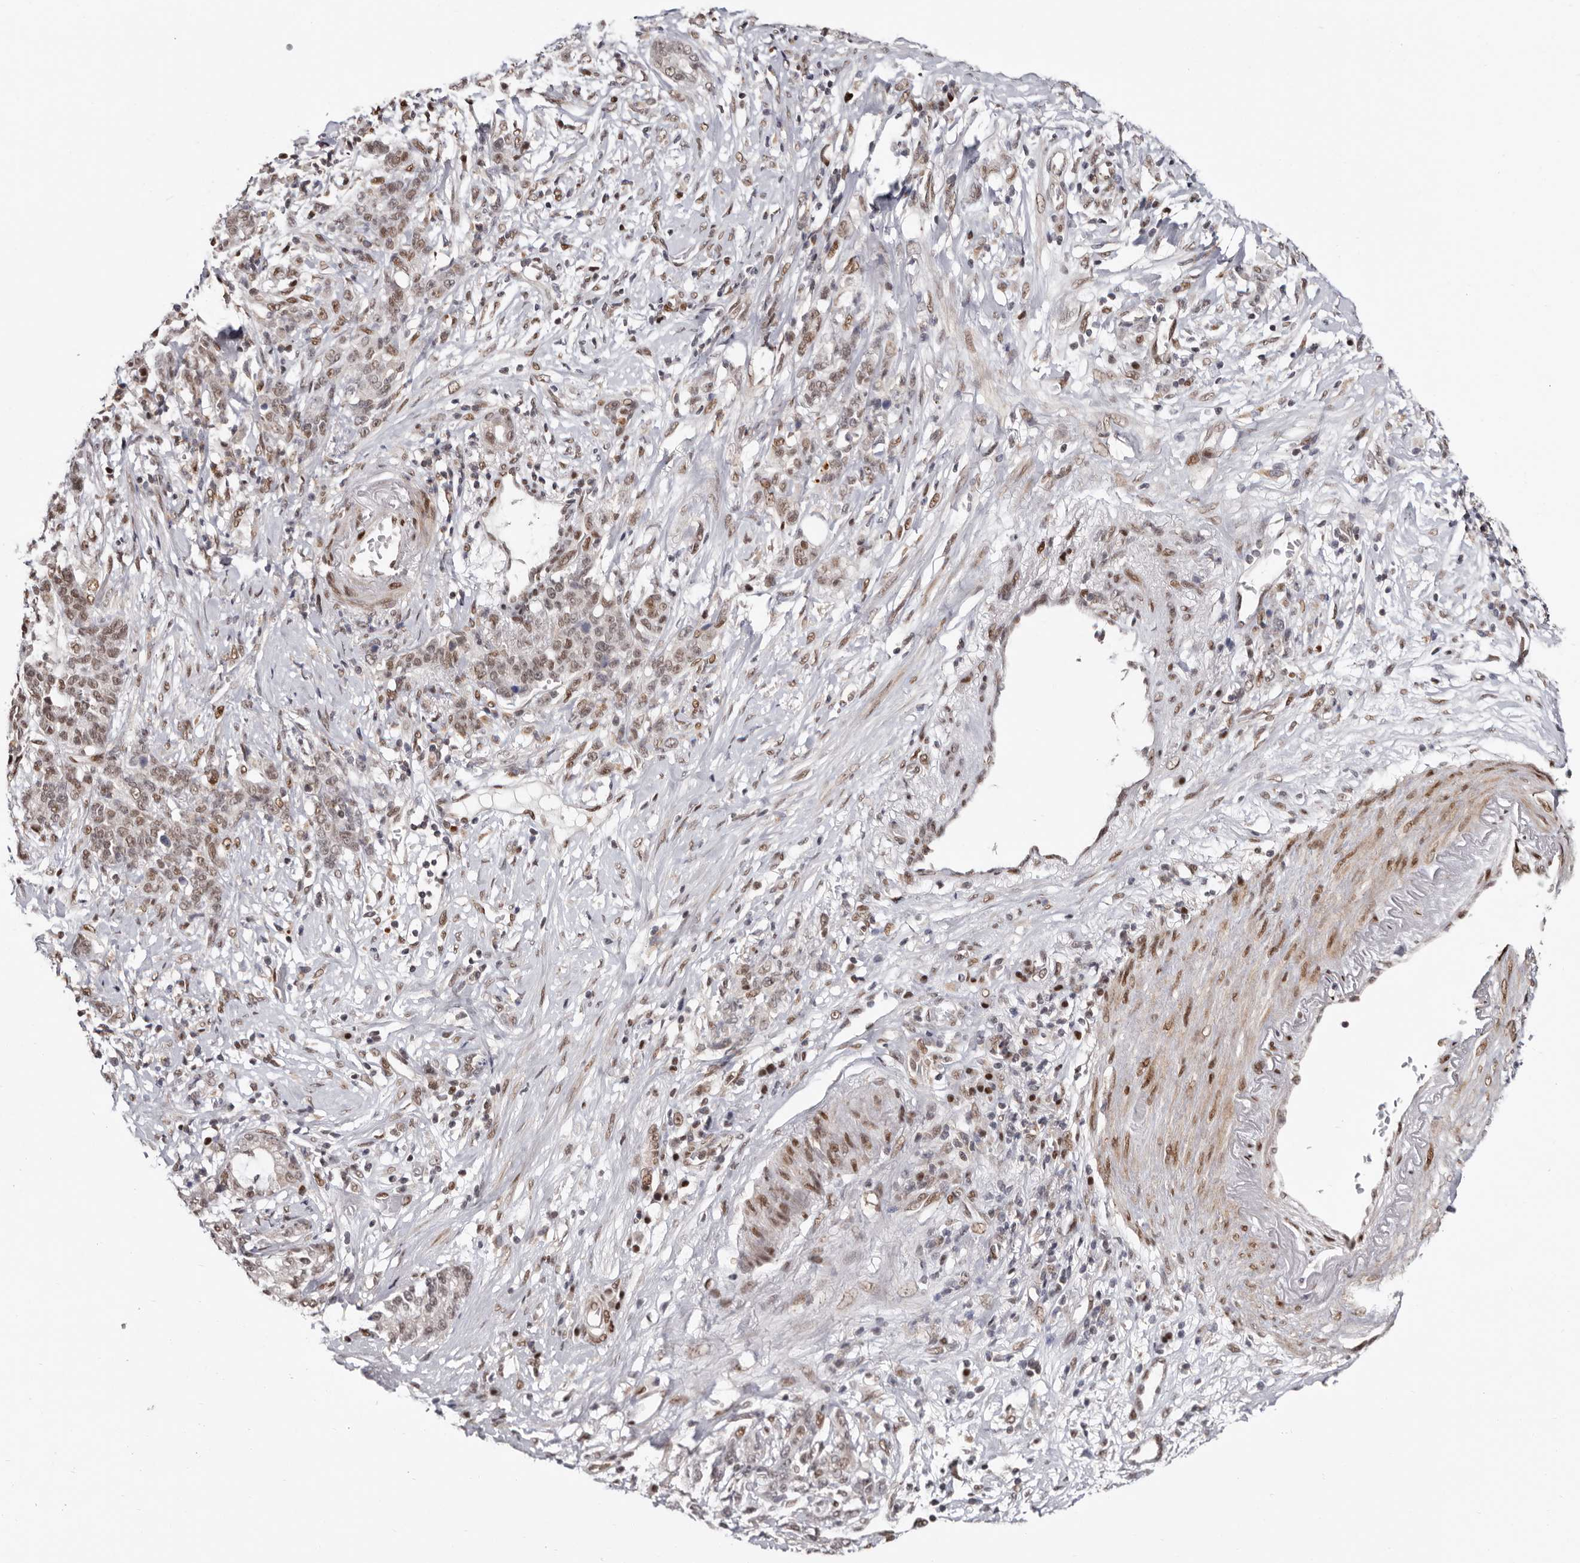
{"staining": {"intensity": "moderate", "quantity": ">75%", "location": "nuclear"}, "tissue": "stomach cancer", "cell_type": "Tumor cells", "image_type": "cancer", "snomed": [{"axis": "morphology", "description": "Adenocarcinoma, NOS"}, {"axis": "topography", "description": "Stomach, lower"}], "caption": "A medium amount of moderate nuclear positivity is present in approximately >75% of tumor cells in adenocarcinoma (stomach) tissue. Immunohistochemistry (ihc) stains the protein in brown and the nuclei are stained blue.", "gene": "SMAD7", "patient": {"sex": "male", "age": 88}}